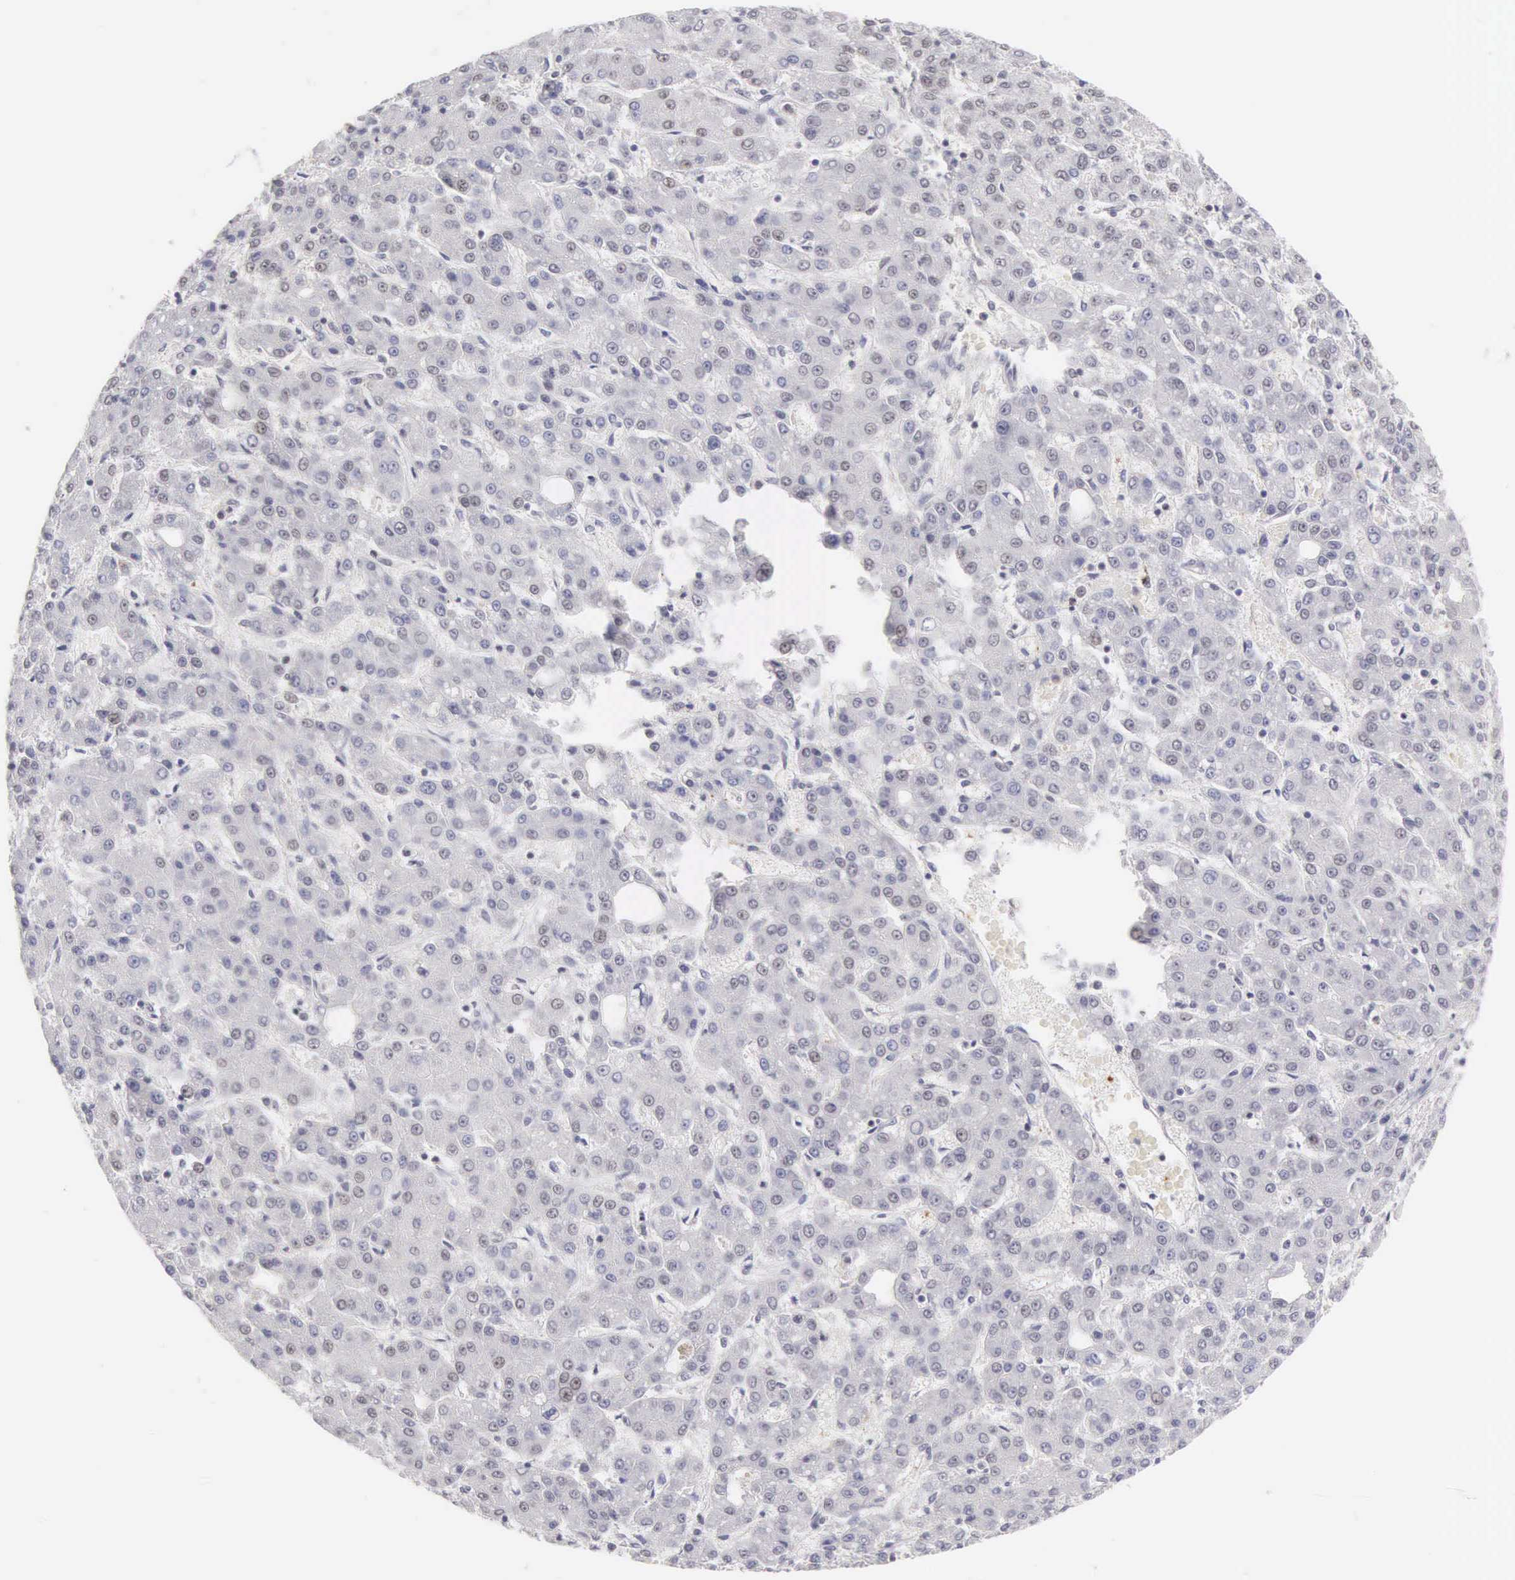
{"staining": {"intensity": "negative", "quantity": "none", "location": "none"}, "tissue": "liver cancer", "cell_type": "Tumor cells", "image_type": "cancer", "snomed": [{"axis": "morphology", "description": "Carcinoma, Hepatocellular, NOS"}, {"axis": "topography", "description": "Liver"}], "caption": "Photomicrograph shows no protein positivity in tumor cells of hepatocellular carcinoma (liver) tissue. Nuclei are stained in blue.", "gene": "FAM47A", "patient": {"sex": "male", "age": 69}}